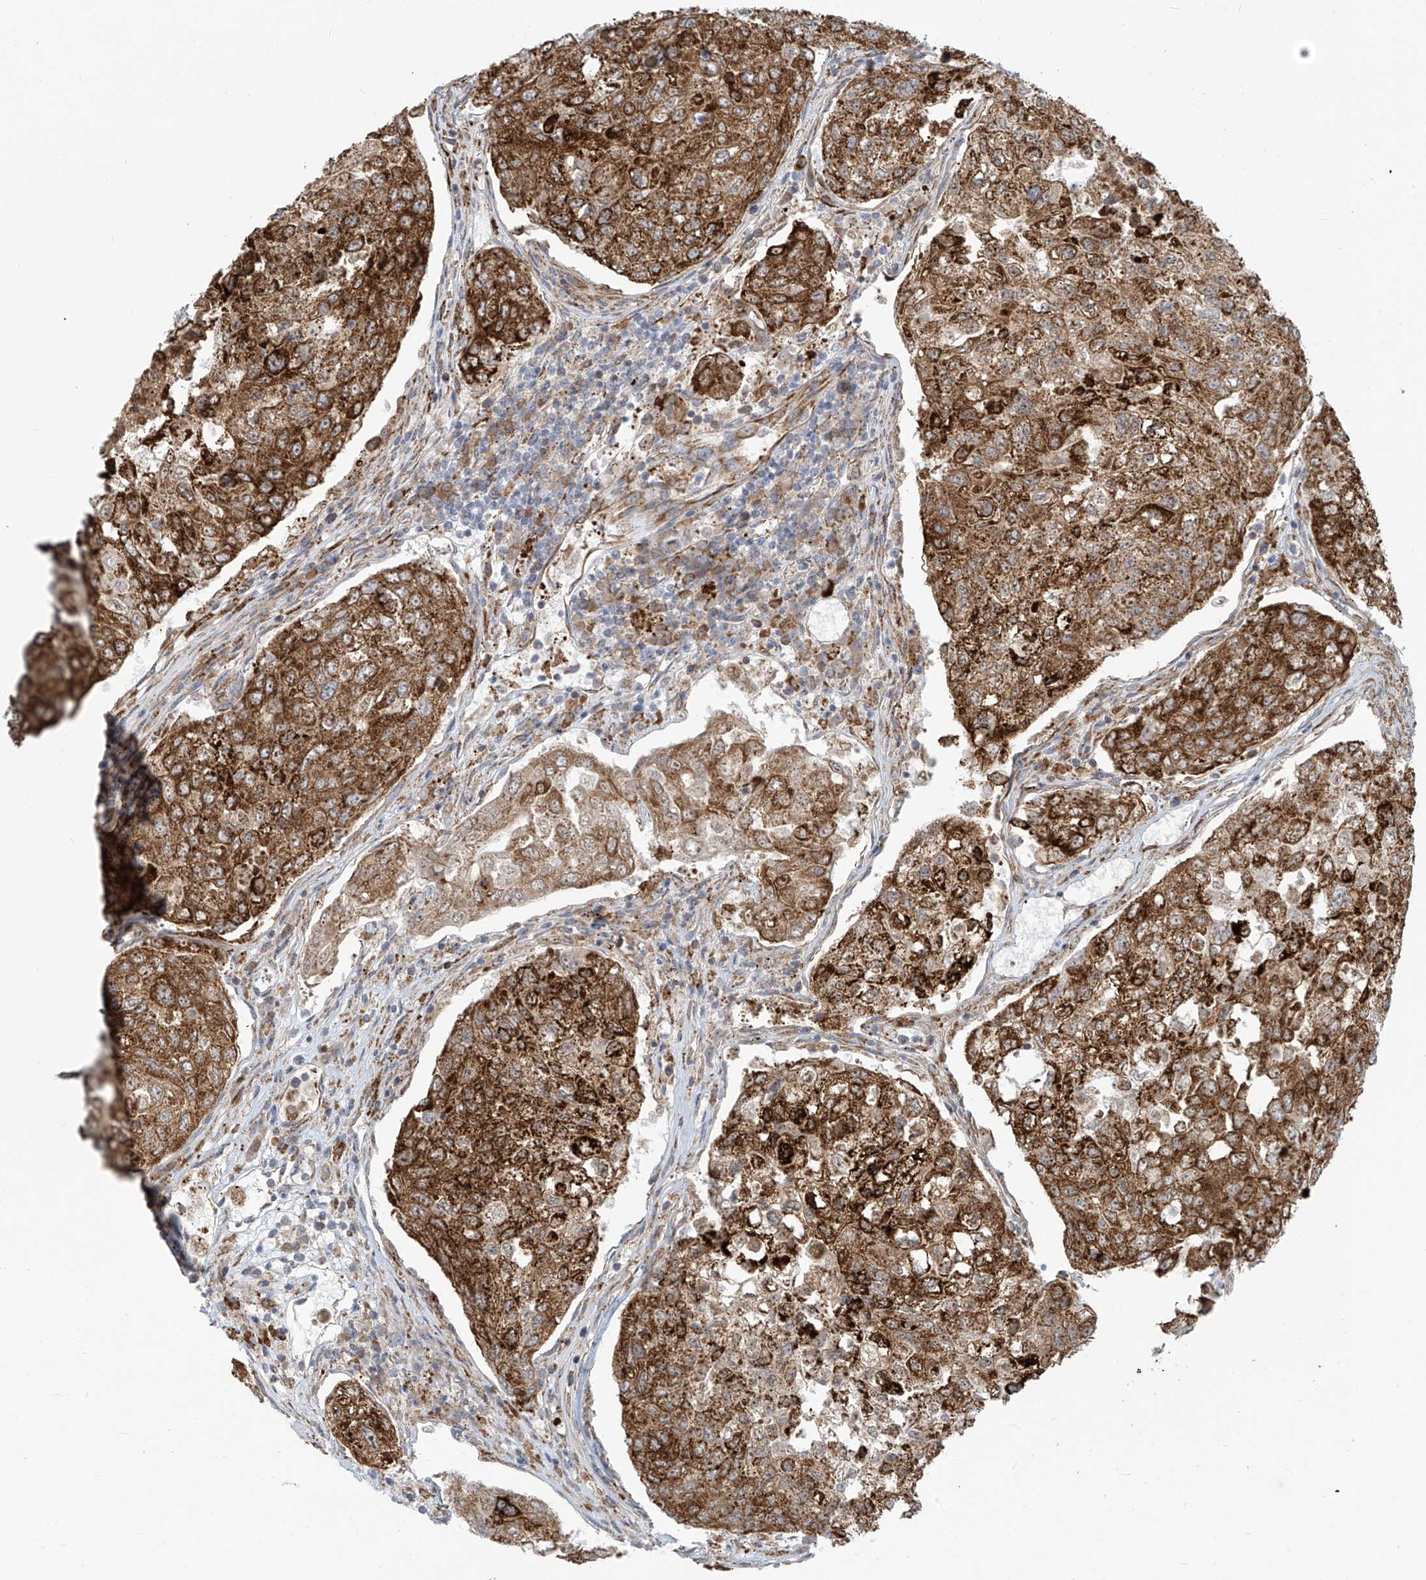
{"staining": {"intensity": "strong", "quantity": ">75%", "location": "cytoplasmic/membranous"}, "tissue": "urothelial cancer", "cell_type": "Tumor cells", "image_type": "cancer", "snomed": [{"axis": "morphology", "description": "Urothelial carcinoma, High grade"}, {"axis": "topography", "description": "Lymph node"}, {"axis": "topography", "description": "Urinary bladder"}], "caption": "Immunohistochemistry (IHC) micrograph of human urothelial cancer stained for a protein (brown), which exhibits high levels of strong cytoplasmic/membranous positivity in about >75% of tumor cells.", "gene": "KATNIP", "patient": {"sex": "male", "age": 51}}